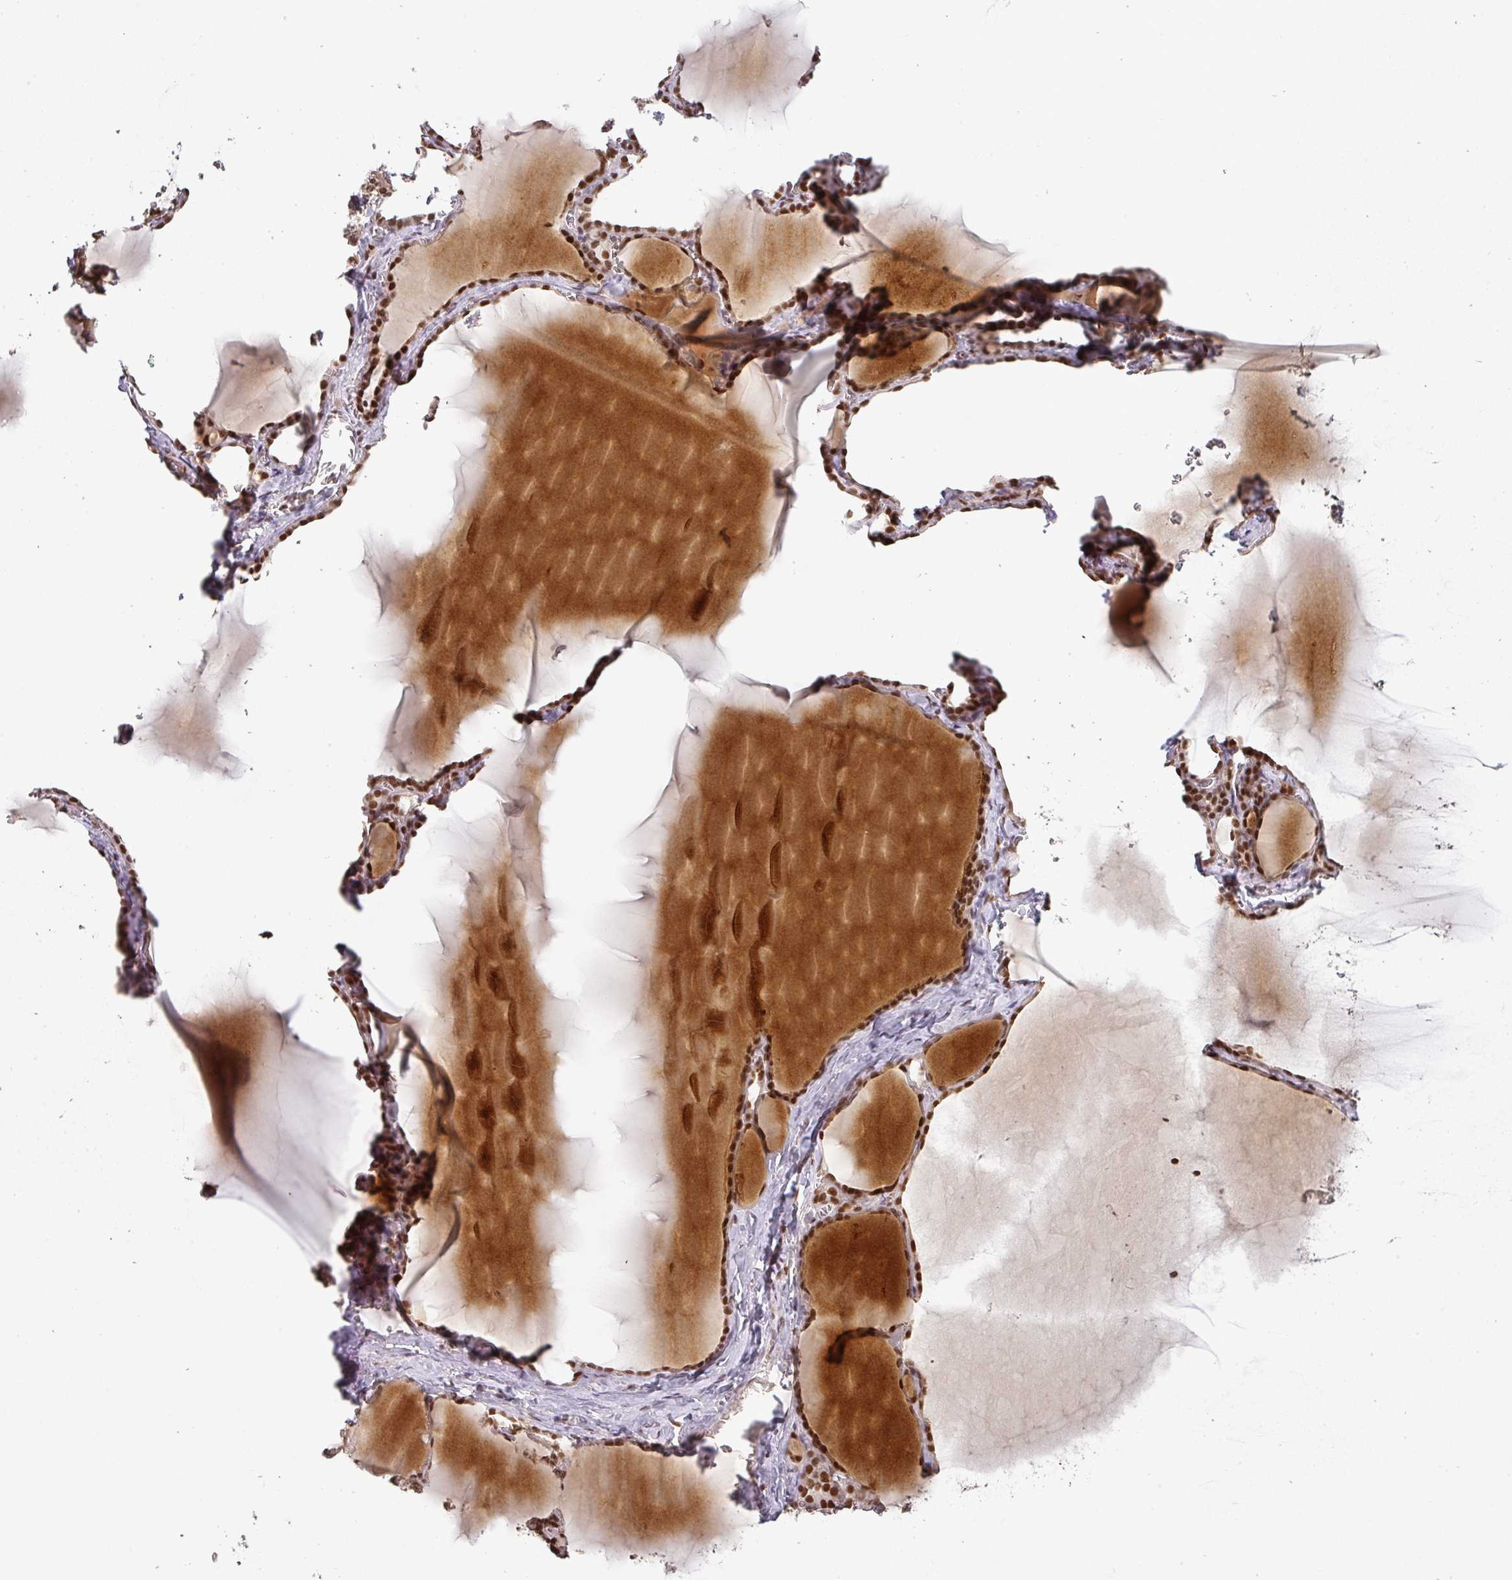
{"staining": {"intensity": "strong", "quantity": ">75%", "location": "nuclear"}, "tissue": "thyroid gland", "cell_type": "Glandular cells", "image_type": "normal", "snomed": [{"axis": "morphology", "description": "Normal tissue, NOS"}, {"axis": "topography", "description": "Thyroid gland"}], "caption": "Strong nuclear staining for a protein is present in approximately >75% of glandular cells of benign thyroid gland using immunohistochemistry.", "gene": "GPRIN2", "patient": {"sex": "female", "age": 49}}